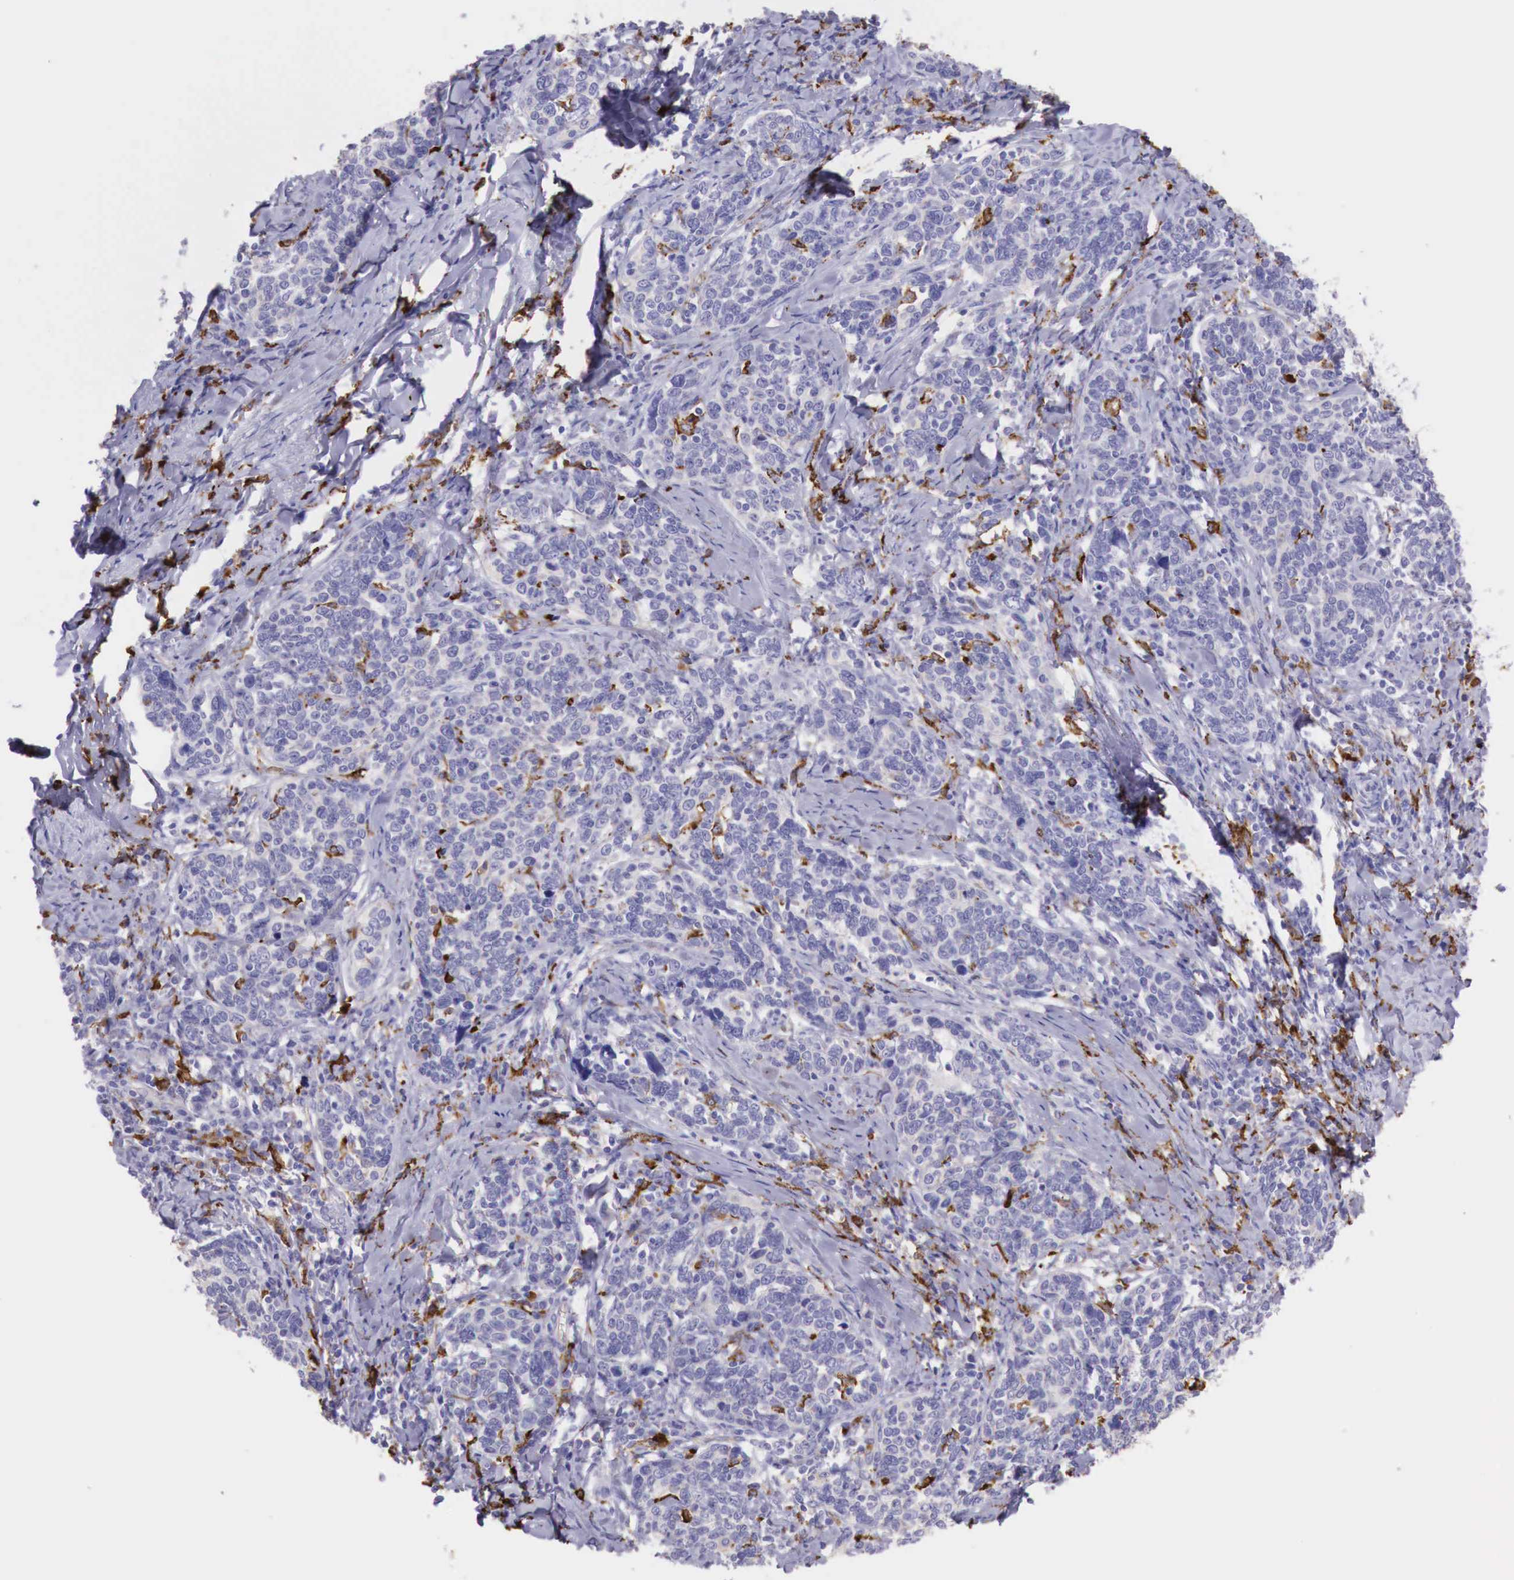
{"staining": {"intensity": "weak", "quantity": "<25%", "location": "cytoplasmic/membranous"}, "tissue": "cervical cancer", "cell_type": "Tumor cells", "image_type": "cancer", "snomed": [{"axis": "morphology", "description": "Squamous cell carcinoma, NOS"}, {"axis": "topography", "description": "Cervix"}], "caption": "Immunohistochemistry of cervical squamous cell carcinoma reveals no positivity in tumor cells. The staining is performed using DAB (3,3'-diaminobenzidine) brown chromogen with nuclei counter-stained in using hematoxylin.", "gene": "MSR1", "patient": {"sex": "female", "age": 41}}